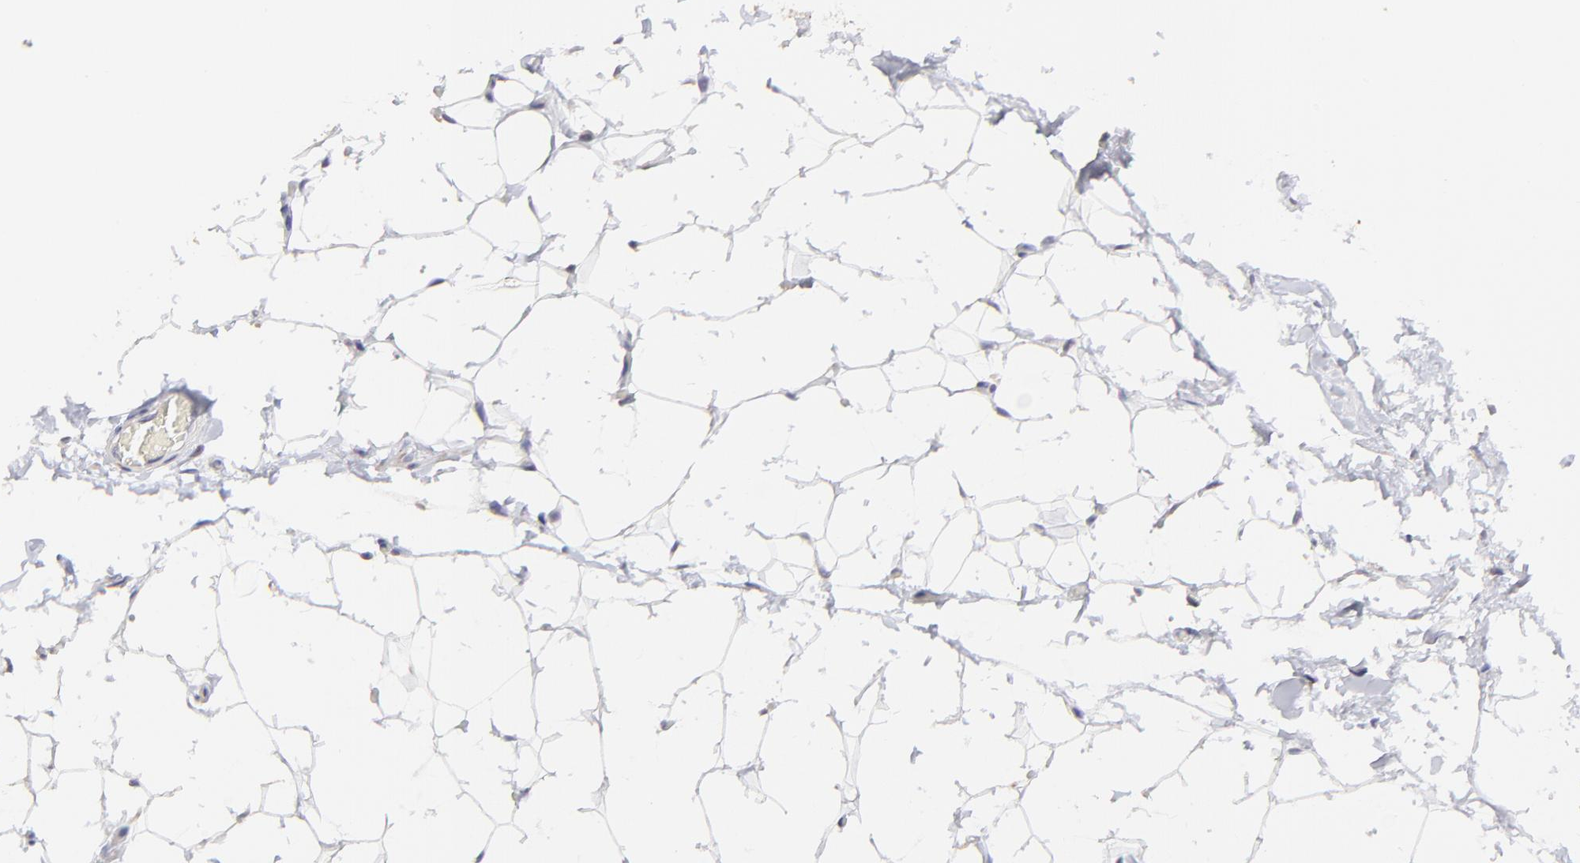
{"staining": {"intensity": "negative", "quantity": "none", "location": "none"}, "tissue": "adipose tissue", "cell_type": "Adipocytes", "image_type": "normal", "snomed": [{"axis": "morphology", "description": "Normal tissue, NOS"}, {"axis": "topography", "description": "Soft tissue"}], "caption": "DAB immunohistochemical staining of benign adipose tissue exhibits no significant positivity in adipocytes.", "gene": "GCSAM", "patient": {"sex": "male", "age": 26}}